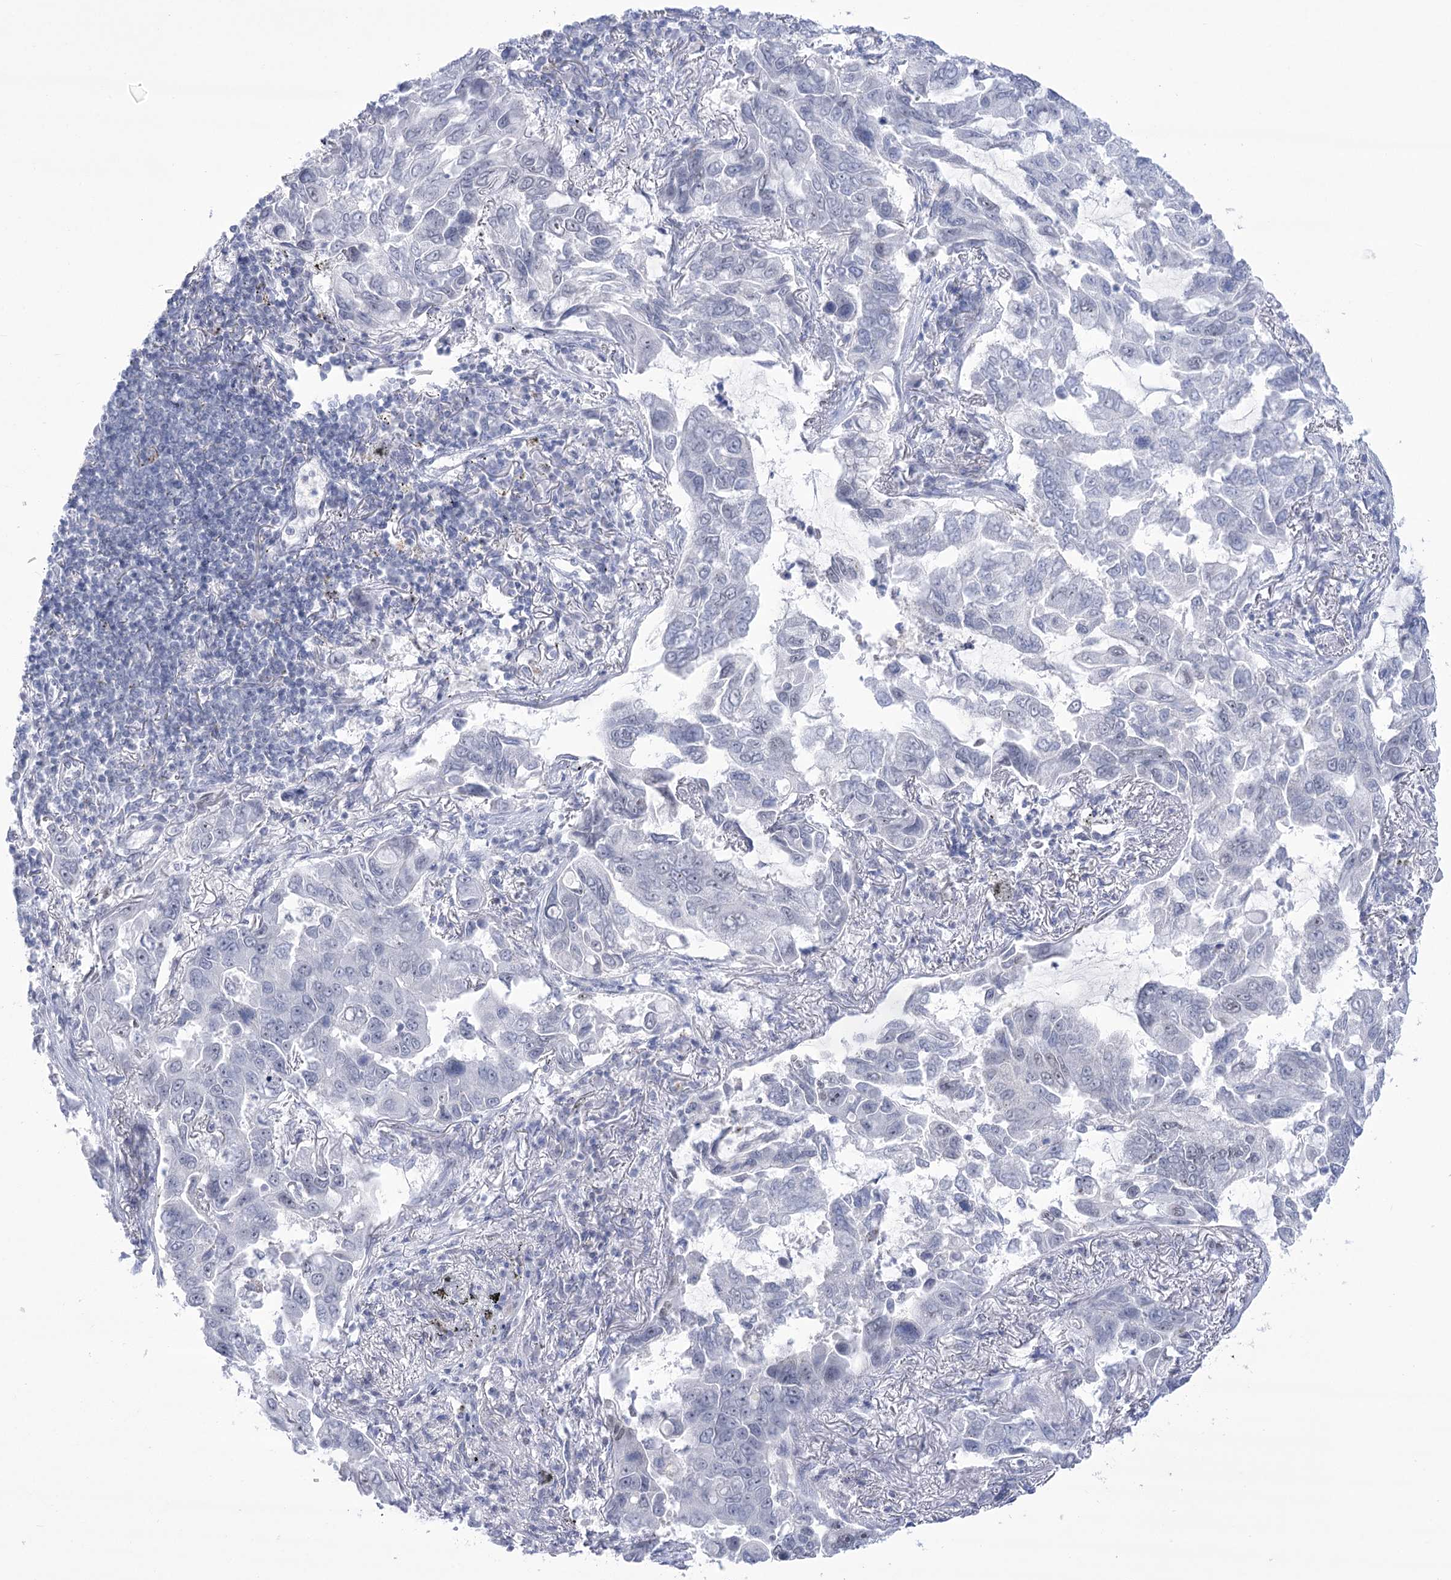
{"staining": {"intensity": "negative", "quantity": "none", "location": "none"}, "tissue": "lung cancer", "cell_type": "Tumor cells", "image_type": "cancer", "snomed": [{"axis": "morphology", "description": "Adenocarcinoma, NOS"}, {"axis": "topography", "description": "Lung"}], "caption": "There is no significant expression in tumor cells of adenocarcinoma (lung).", "gene": "HORMAD1", "patient": {"sex": "male", "age": 64}}